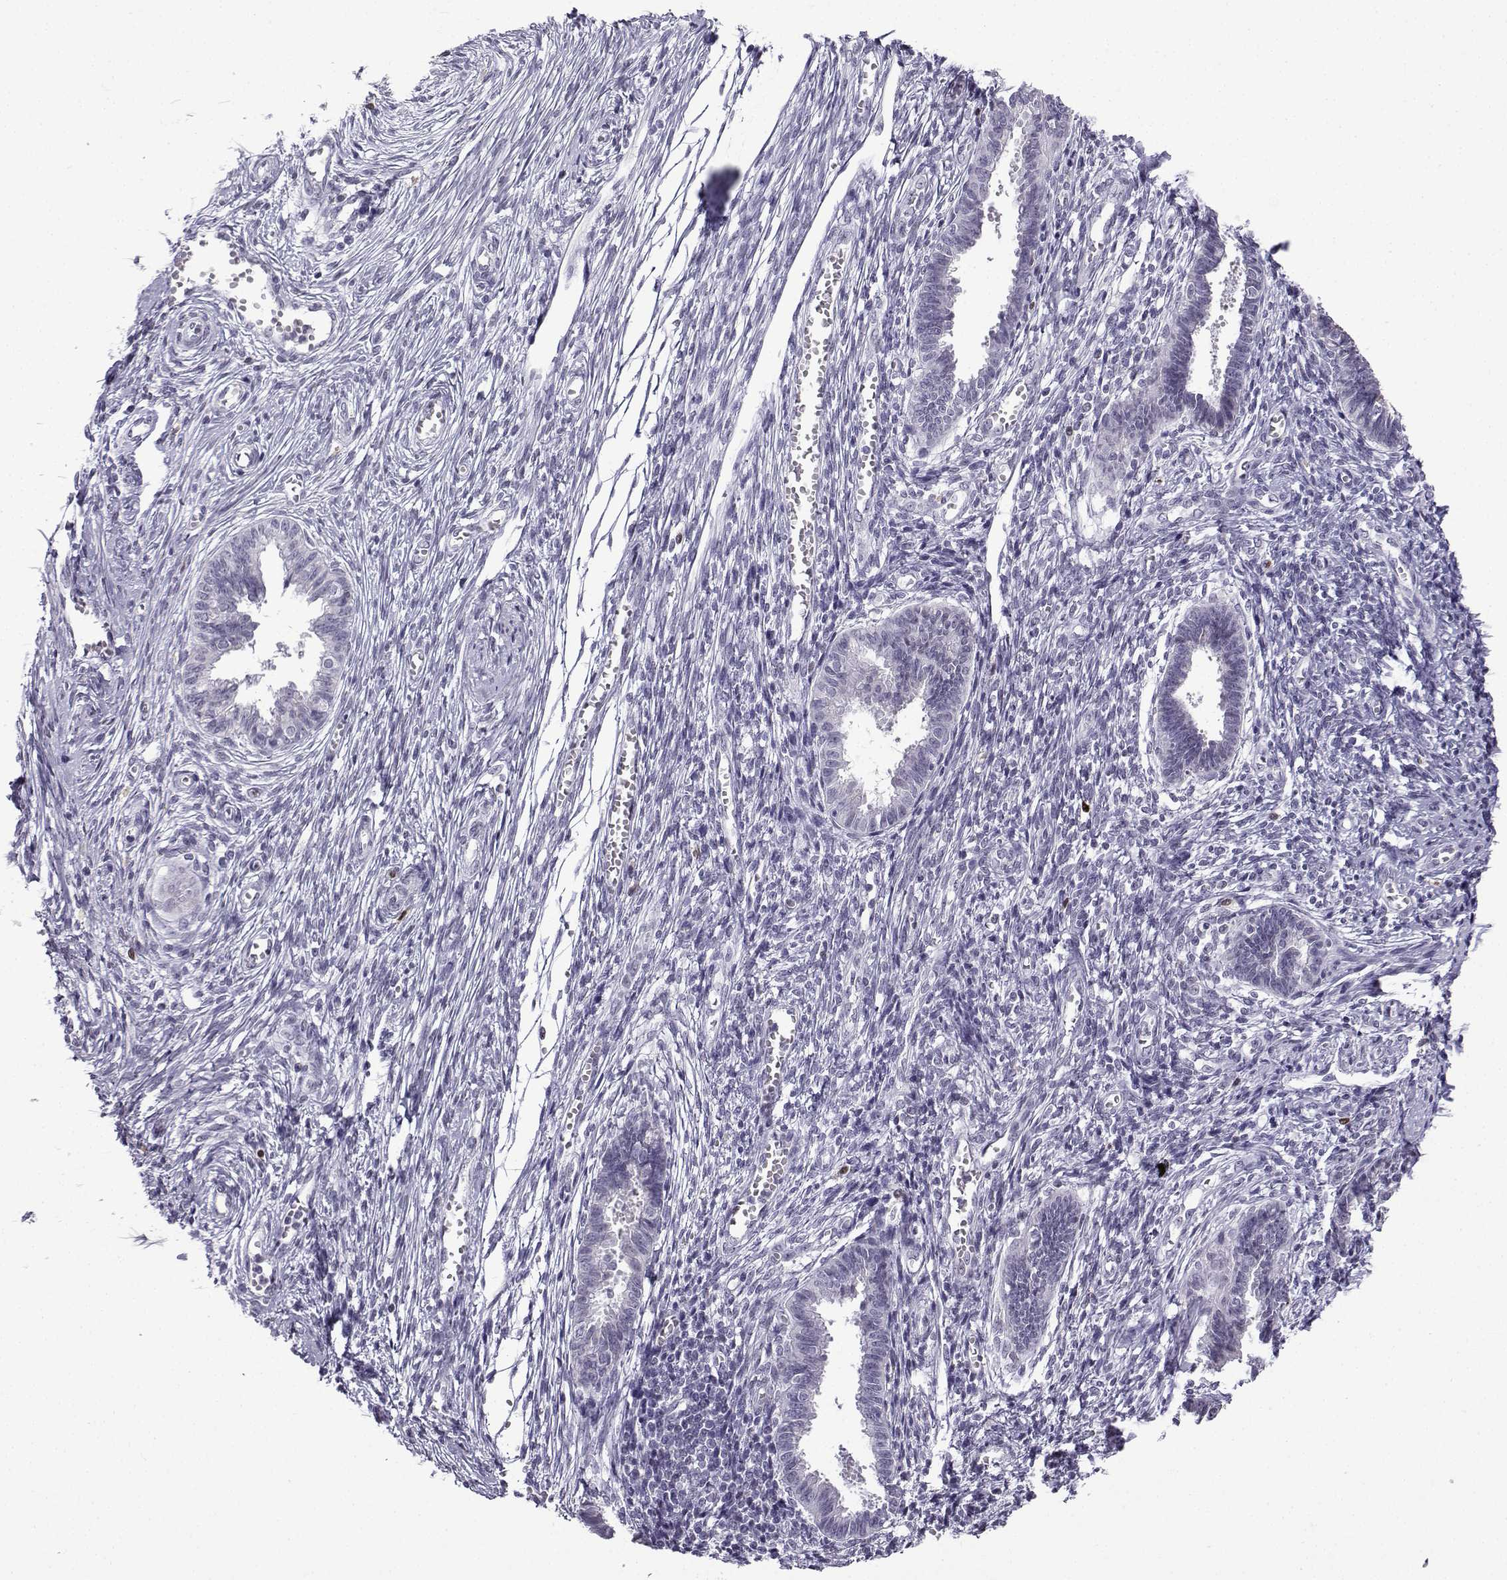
{"staining": {"intensity": "negative", "quantity": "none", "location": "none"}, "tissue": "endometrium", "cell_type": "Cells in endometrial stroma", "image_type": "normal", "snomed": [{"axis": "morphology", "description": "Normal tissue, NOS"}, {"axis": "topography", "description": "Cervix"}, {"axis": "topography", "description": "Endometrium"}], "caption": "Endometrium was stained to show a protein in brown. There is no significant staining in cells in endometrial stroma. Brightfield microscopy of immunohistochemistry stained with DAB (3,3'-diaminobenzidine) (brown) and hematoxylin (blue), captured at high magnification.", "gene": "HTR7", "patient": {"sex": "female", "age": 37}}